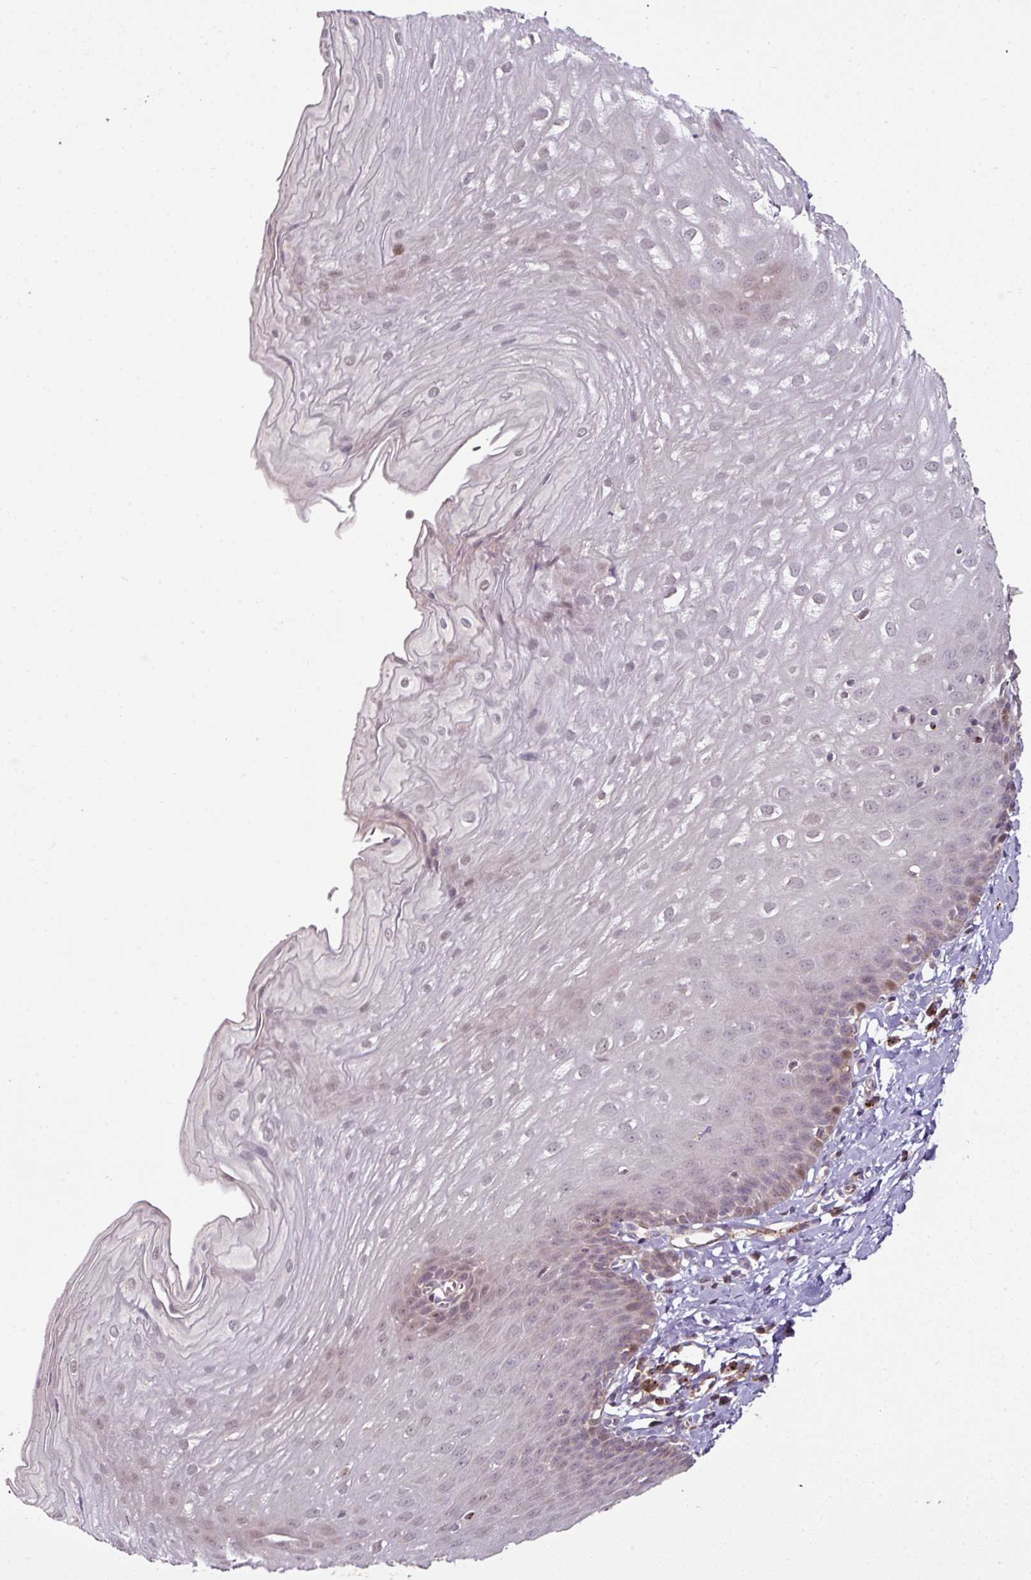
{"staining": {"intensity": "moderate", "quantity": "<25%", "location": "nuclear"}, "tissue": "esophagus", "cell_type": "Squamous epithelial cells", "image_type": "normal", "snomed": [{"axis": "morphology", "description": "Normal tissue, NOS"}, {"axis": "topography", "description": "Esophagus"}], "caption": "Protein staining demonstrates moderate nuclear staining in about <25% of squamous epithelial cells in benign esophagus.", "gene": "CXCR5", "patient": {"sex": "male", "age": 70}}